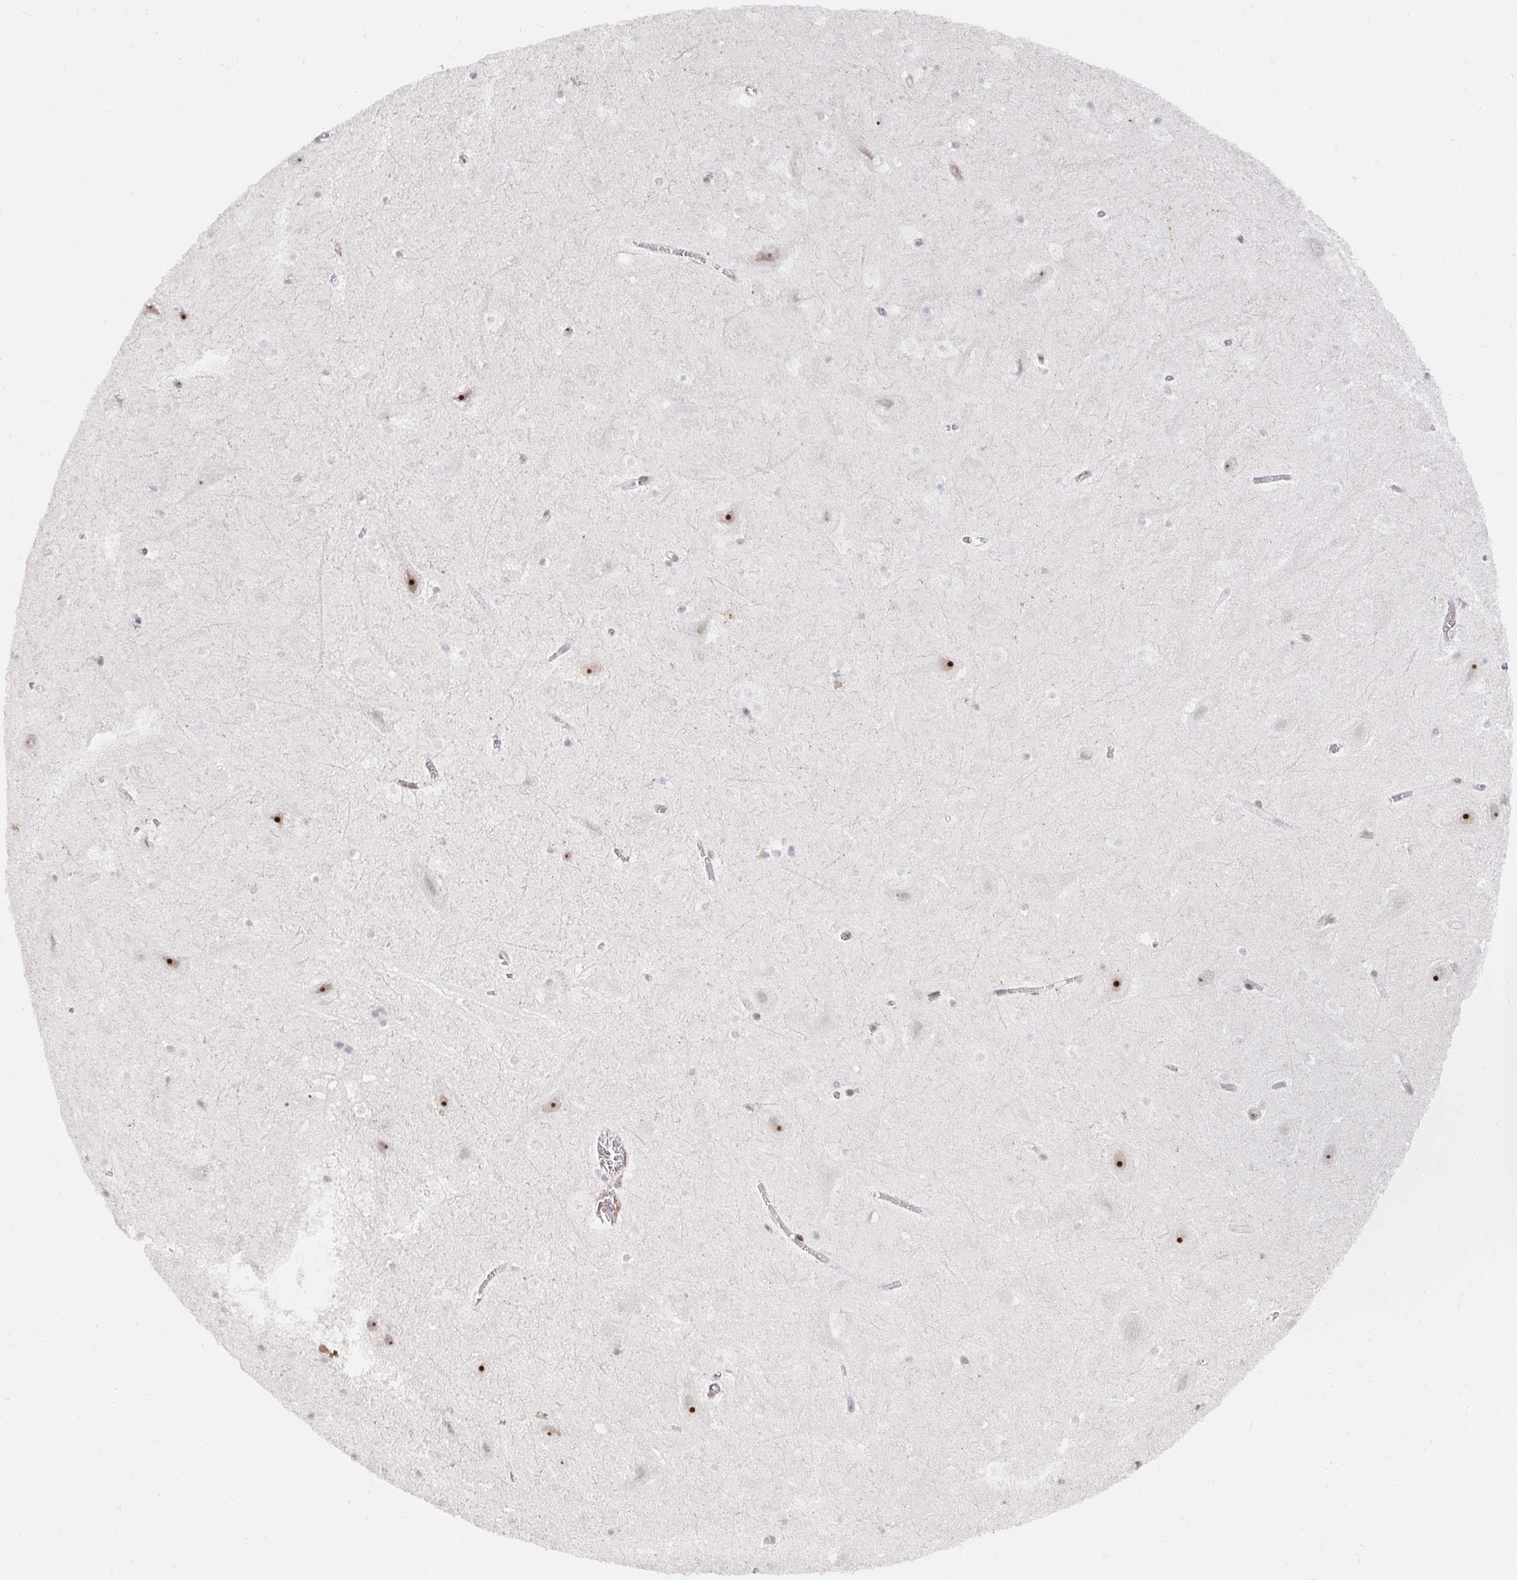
{"staining": {"intensity": "negative", "quantity": "none", "location": "none"}, "tissue": "hippocampus", "cell_type": "Glial cells", "image_type": "normal", "snomed": [{"axis": "morphology", "description": "Normal tissue, NOS"}, {"axis": "topography", "description": "Hippocampus"}], "caption": "Protein analysis of unremarkable hippocampus shows no significant expression in glial cells. The staining was performed using DAB (3,3'-diaminobenzidine) to visualize the protein expression in brown, while the nuclei were stained in blue with hematoxylin (Magnification: 20x).", "gene": "CHD2", "patient": {"sex": "female", "age": 42}}